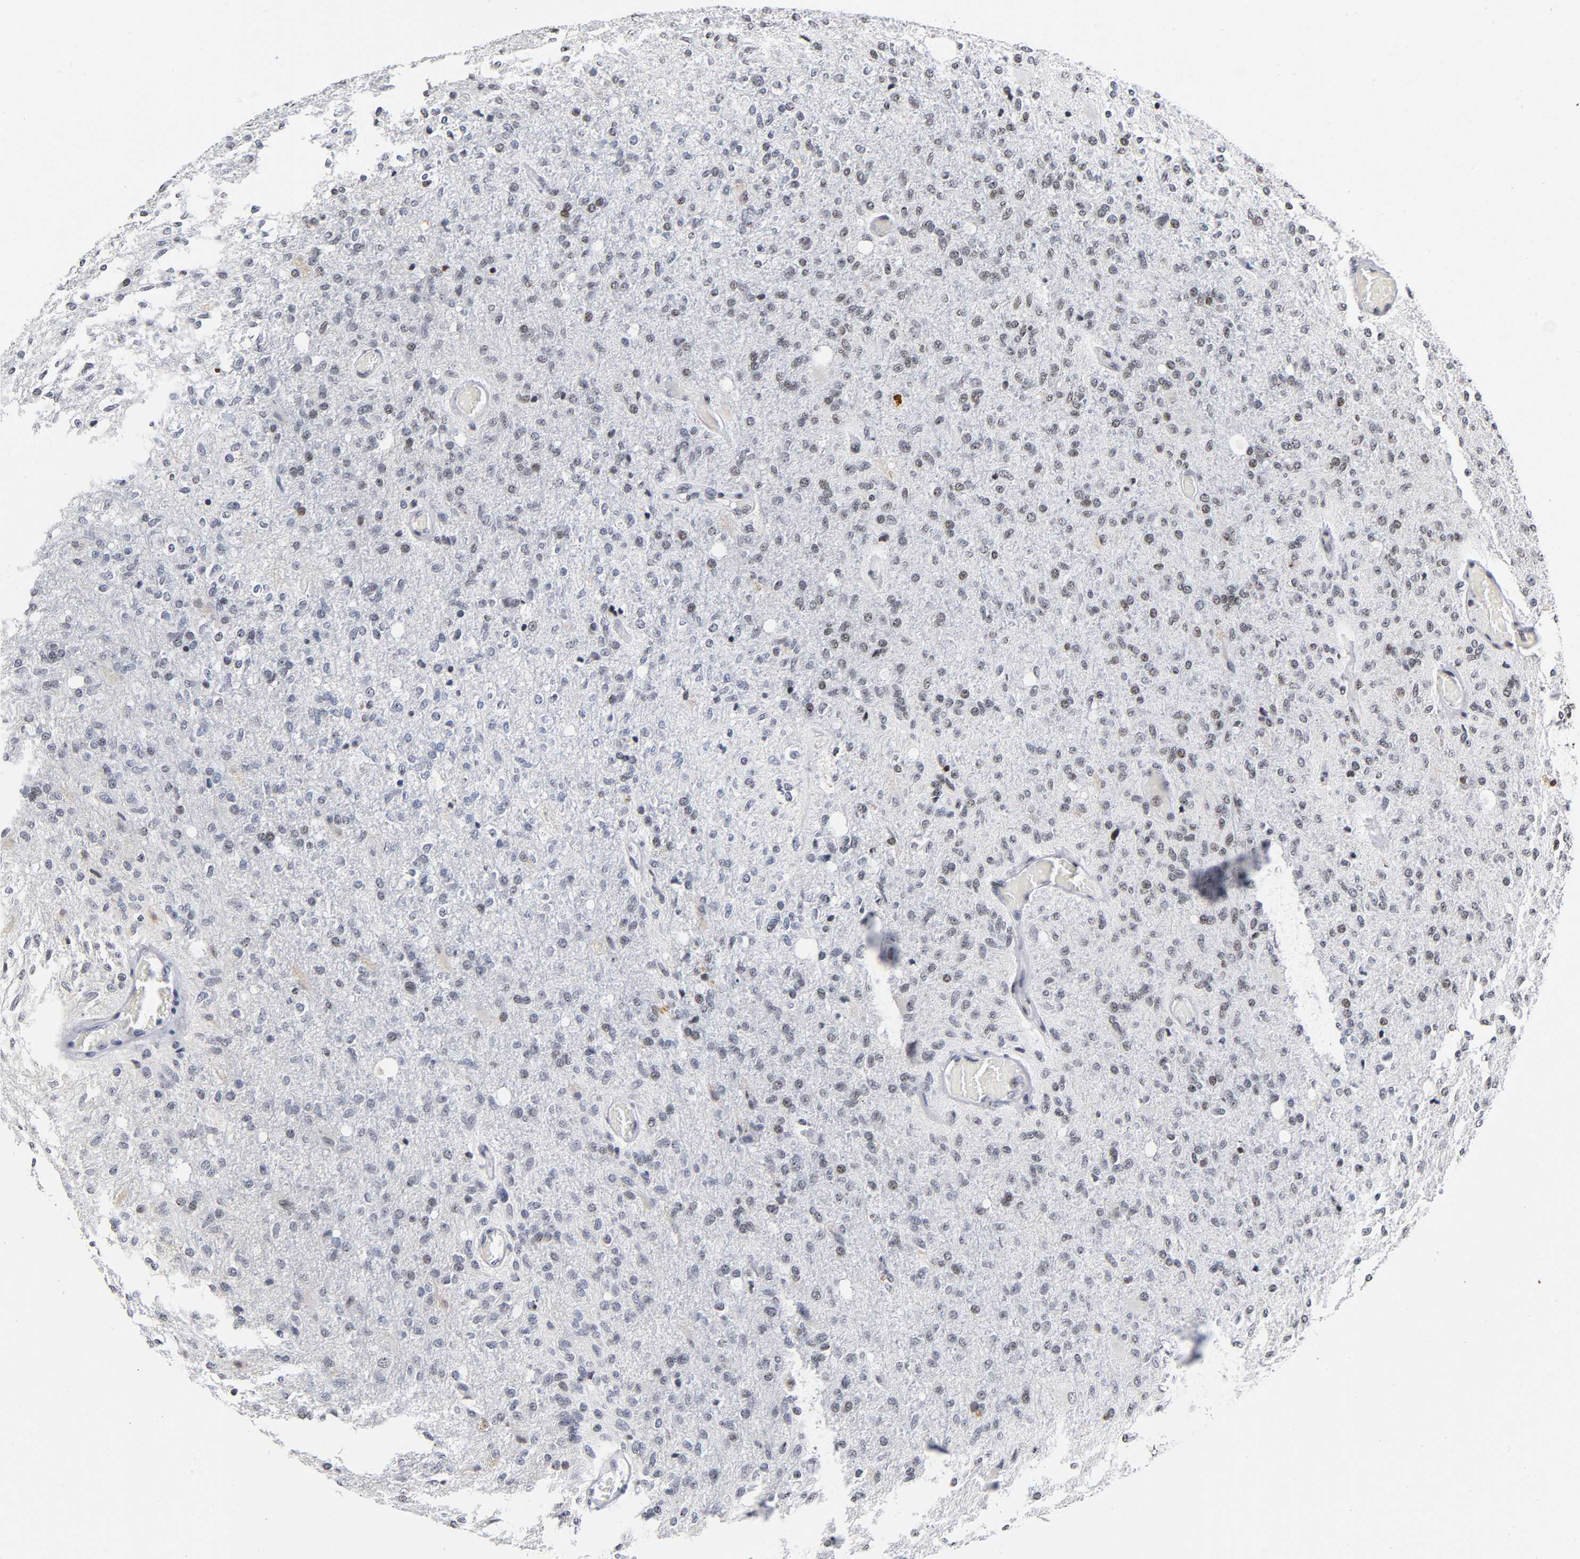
{"staining": {"intensity": "weak", "quantity": "<25%", "location": "nuclear"}, "tissue": "glioma", "cell_type": "Tumor cells", "image_type": "cancer", "snomed": [{"axis": "morphology", "description": "Normal tissue, NOS"}, {"axis": "morphology", "description": "Glioma, malignant, High grade"}, {"axis": "topography", "description": "Cerebral cortex"}], "caption": "Histopathology image shows no significant protein positivity in tumor cells of glioma.", "gene": "UBTF", "patient": {"sex": "male", "age": 77}}